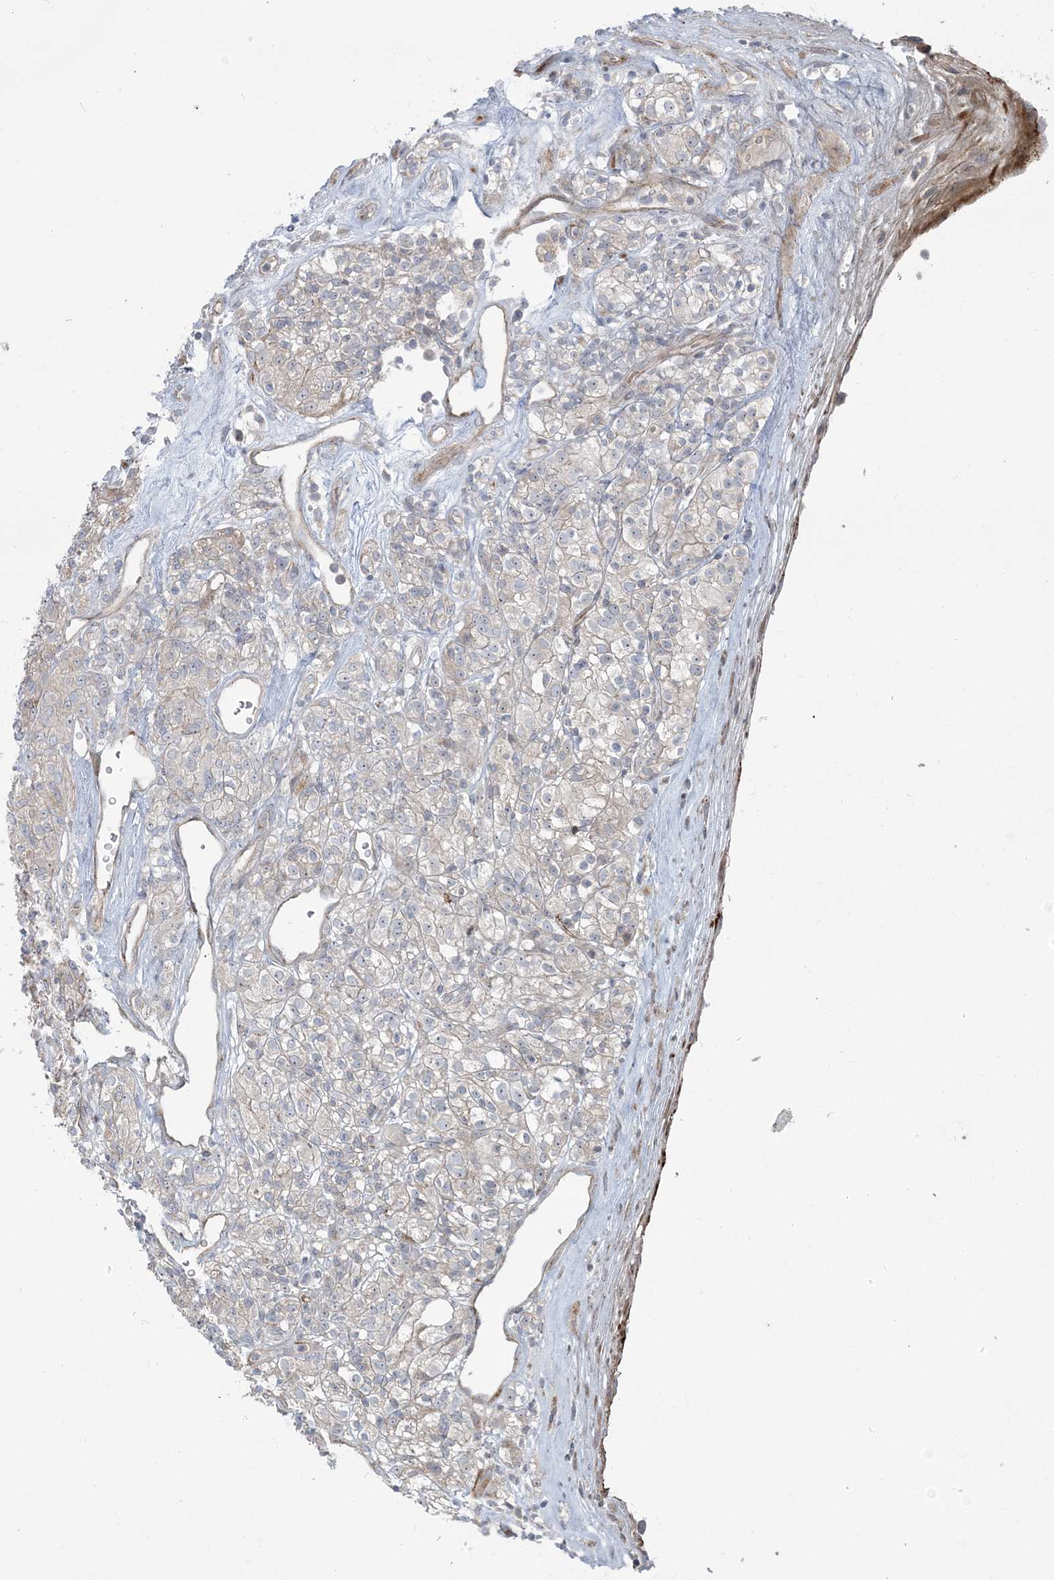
{"staining": {"intensity": "negative", "quantity": "none", "location": "none"}, "tissue": "renal cancer", "cell_type": "Tumor cells", "image_type": "cancer", "snomed": [{"axis": "morphology", "description": "Adenocarcinoma, NOS"}, {"axis": "topography", "description": "Kidney"}], "caption": "There is no significant staining in tumor cells of renal cancer (adenocarcinoma). The staining was performed using DAB to visualize the protein expression in brown, while the nuclei were stained in blue with hematoxylin (Magnification: 20x).", "gene": "NUDT9", "patient": {"sex": "male", "age": 77}}